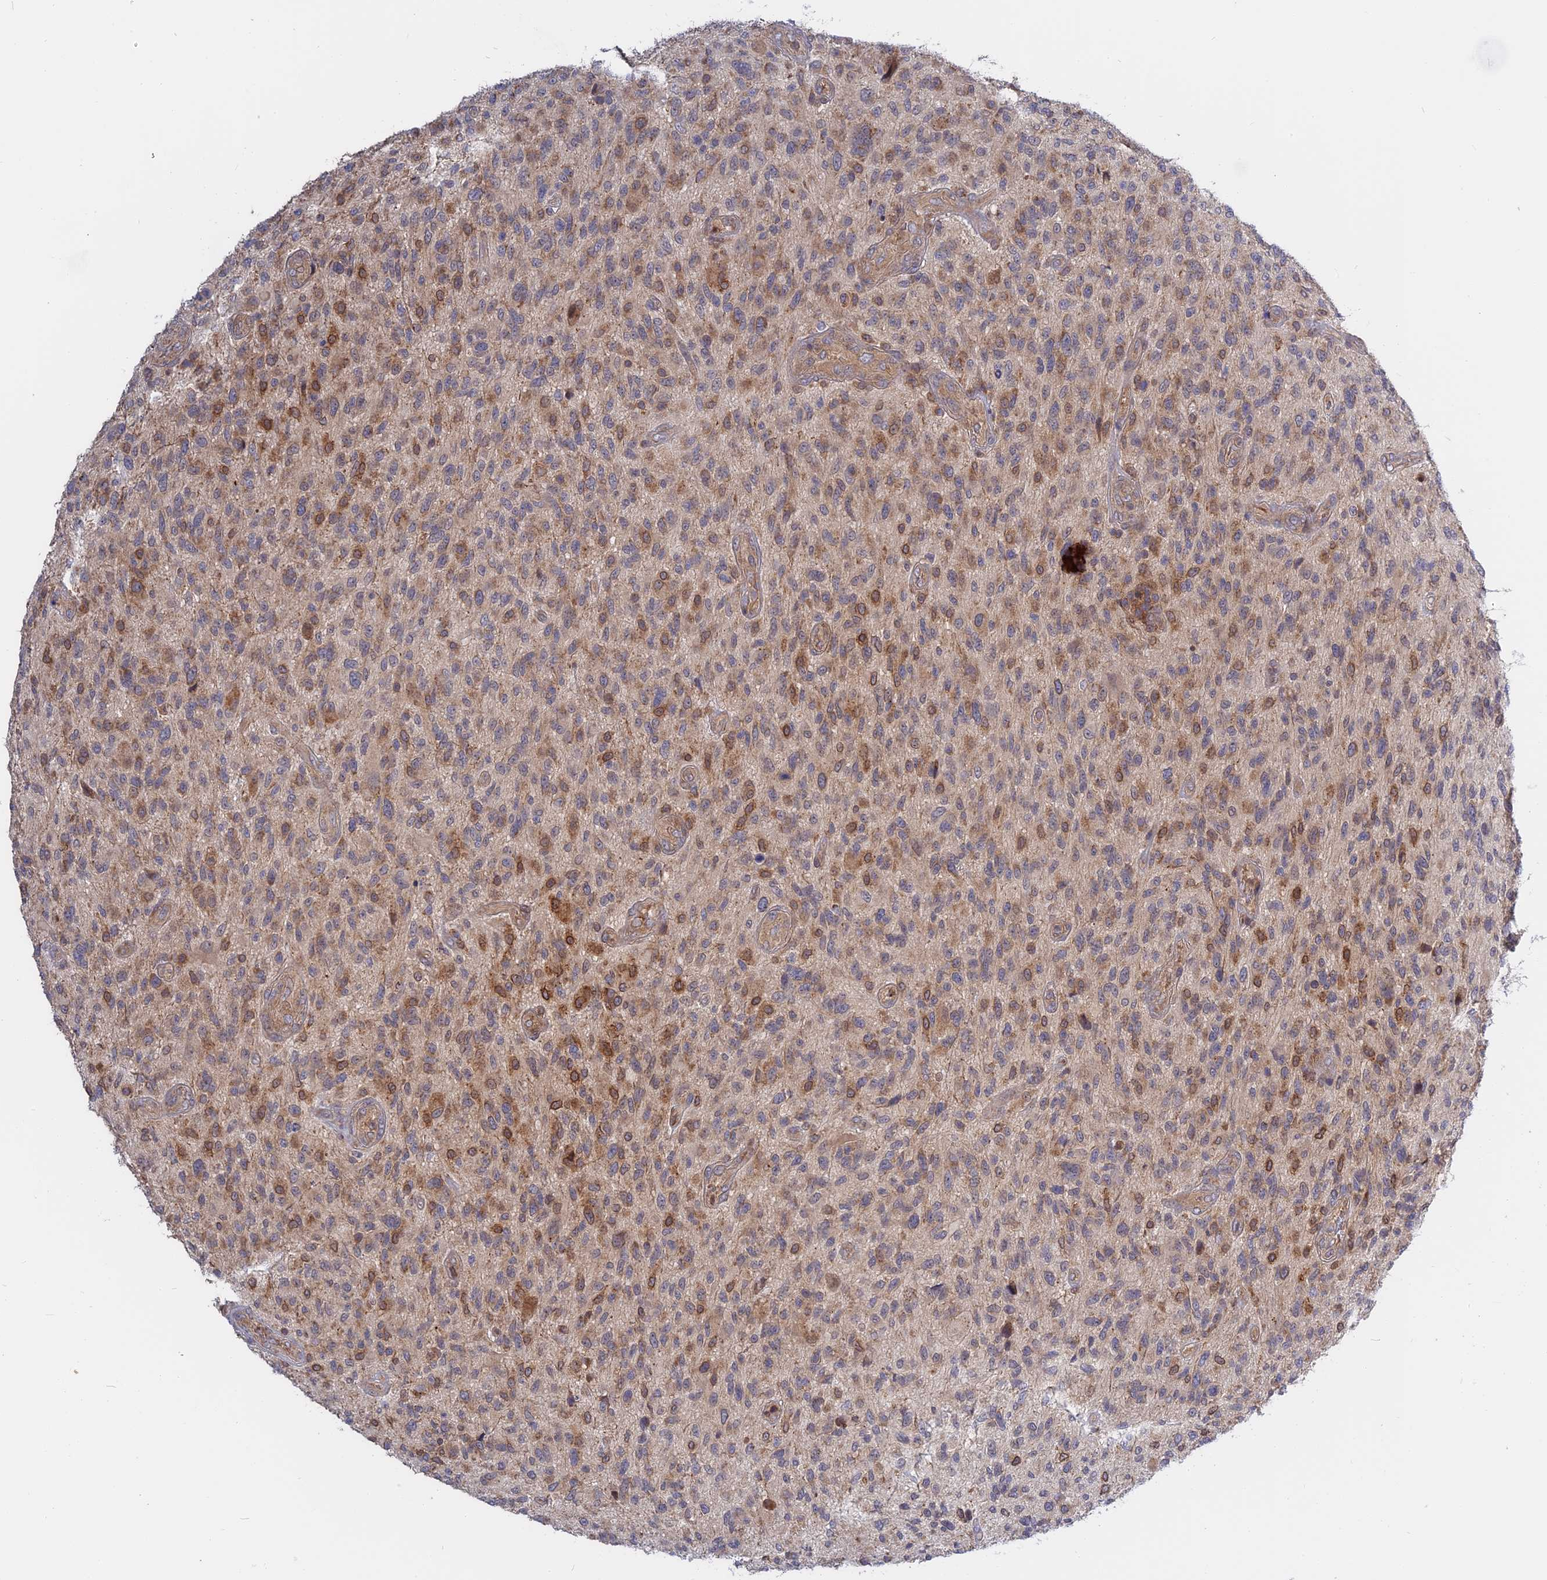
{"staining": {"intensity": "moderate", "quantity": "<25%", "location": "cytoplasmic/membranous"}, "tissue": "glioma", "cell_type": "Tumor cells", "image_type": "cancer", "snomed": [{"axis": "morphology", "description": "Glioma, malignant, High grade"}, {"axis": "topography", "description": "Brain"}], "caption": "High-magnification brightfield microscopy of high-grade glioma (malignant) stained with DAB (brown) and counterstained with hematoxylin (blue). tumor cells exhibit moderate cytoplasmic/membranous staining is seen in approximately<25% of cells.", "gene": "IL21R", "patient": {"sex": "male", "age": 47}}